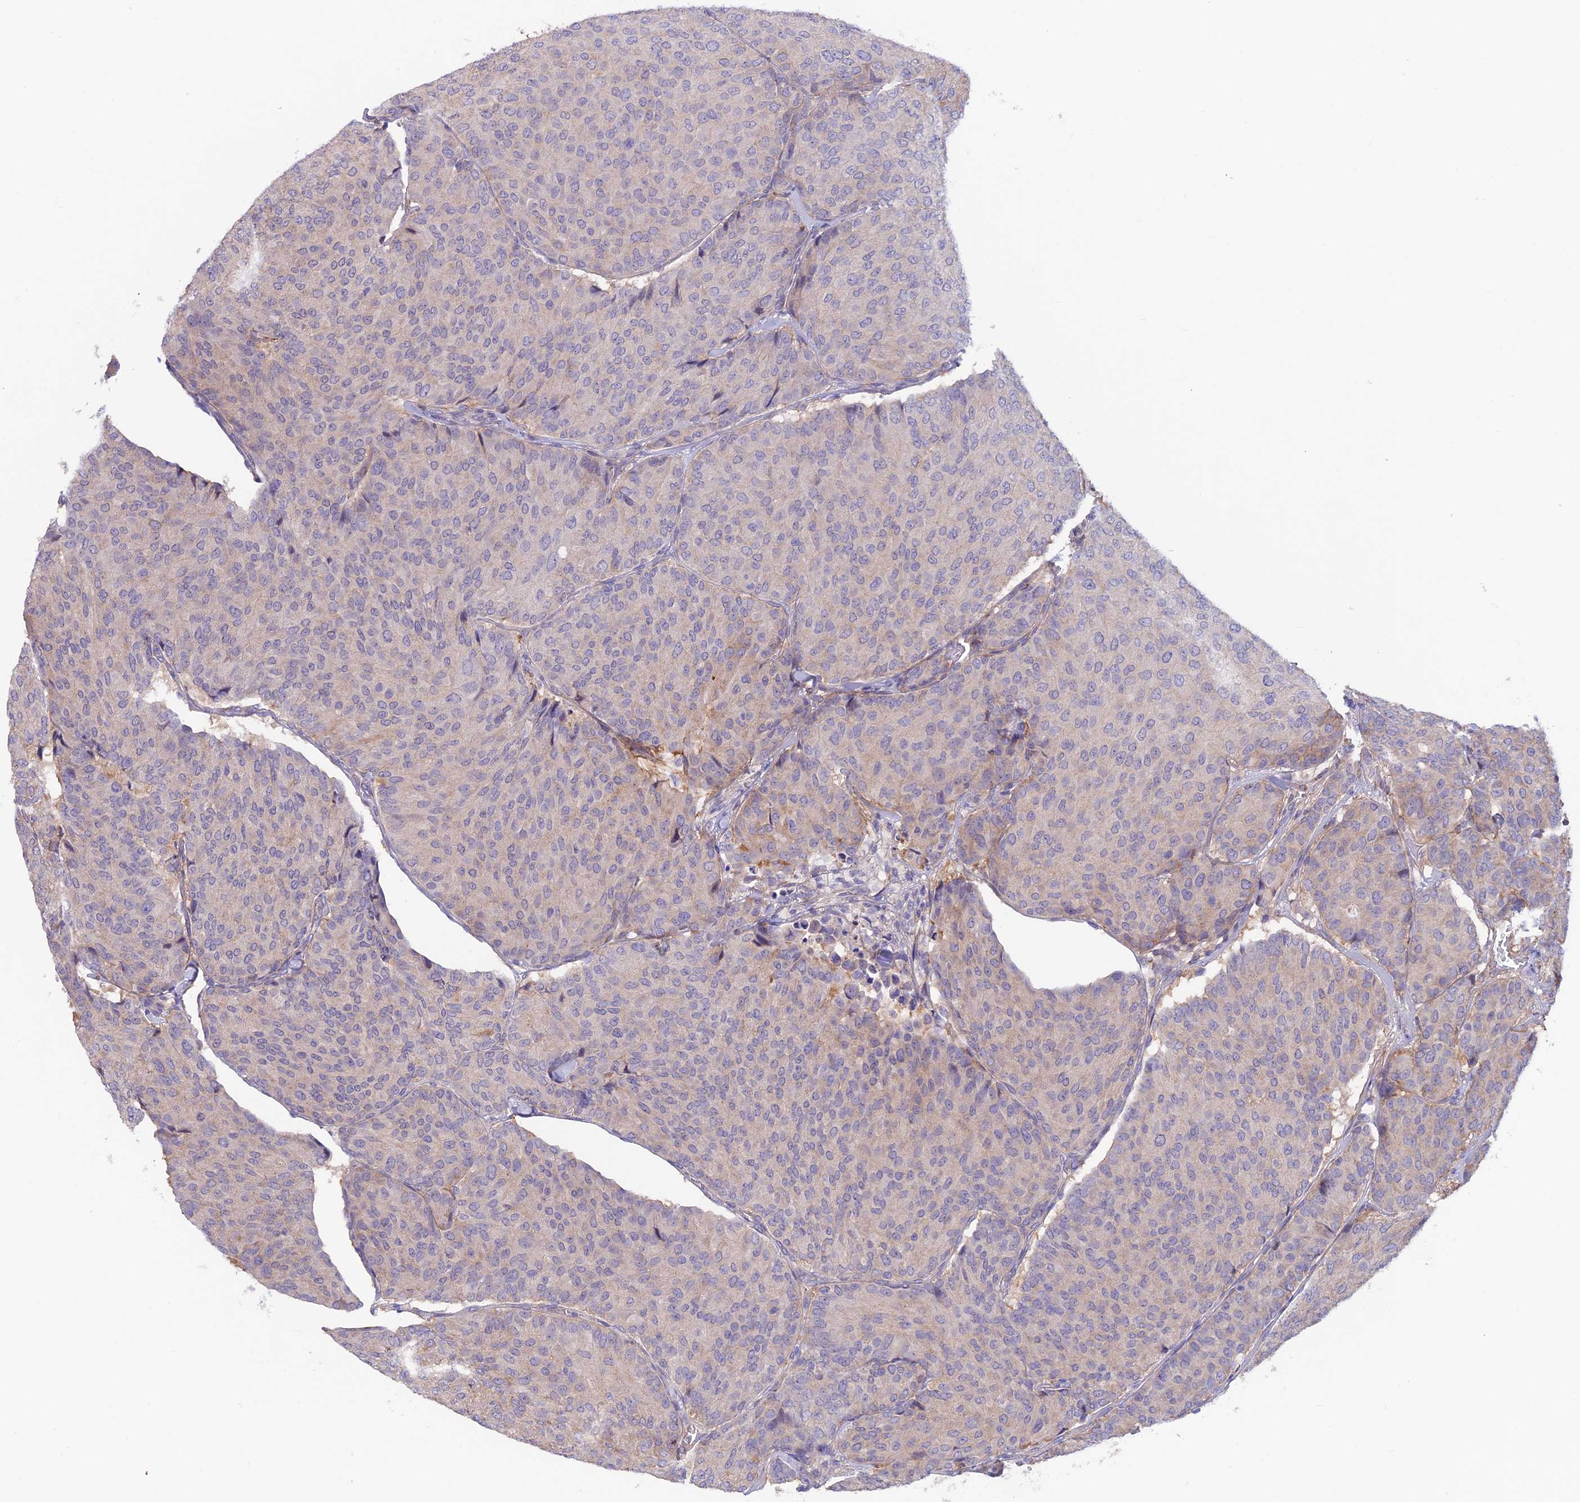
{"staining": {"intensity": "negative", "quantity": "none", "location": "none"}, "tissue": "breast cancer", "cell_type": "Tumor cells", "image_type": "cancer", "snomed": [{"axis": "morphology", "description": "Duct carcinoma"}, {"axis": "topography", "description": "Breast"}], "caption": "IHC photomicrograph of neoplastic tissue: human breast infiltrating ductal carcinoma stained with DAB (3,3'-diaminobenzidine) reveals no significant protein expression in tumor cells.", "gene": "COL4A3", "patient": {"sex": "female", "age": 75}}